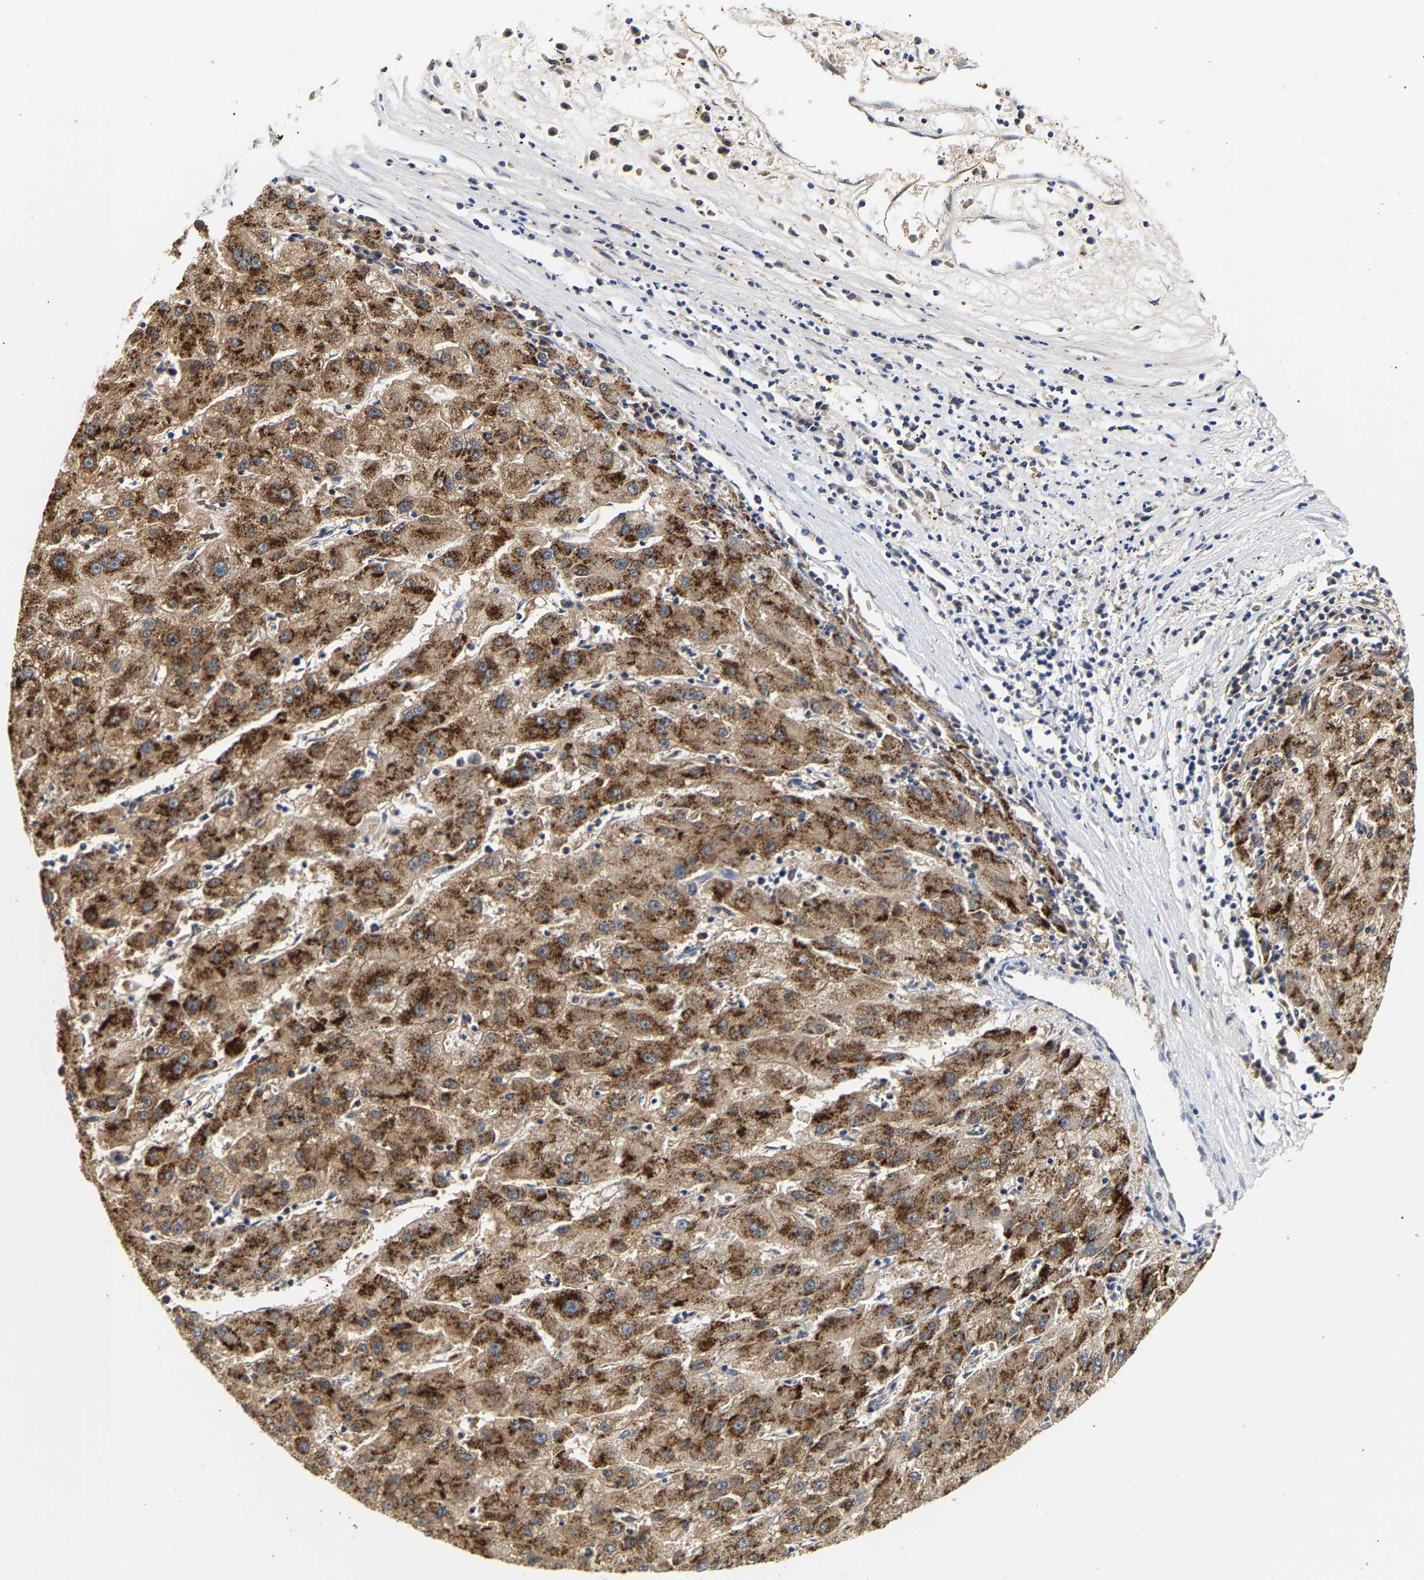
{"staining": {"intensity": "strong", "quantity": ">75%", "location": "cytoplasmic/membranous"}, "tissue": "liver cancer", "cell_type": "Tumor cells", "image_type": "cancer", "snomed": [{"axis": "morphology", "description": "Carcinoma, Hepatocellular, NOS"}, {"axis": "topography", "description": "Liver"}], "caption": "Protein analysis of liver hepatocellular carcinoma tissue displays strong cytoplasmic/membranous expression in approximately >75% of tumor cells.", "gene": "PPID", "patient": {"sex": "male", "age": 72}}